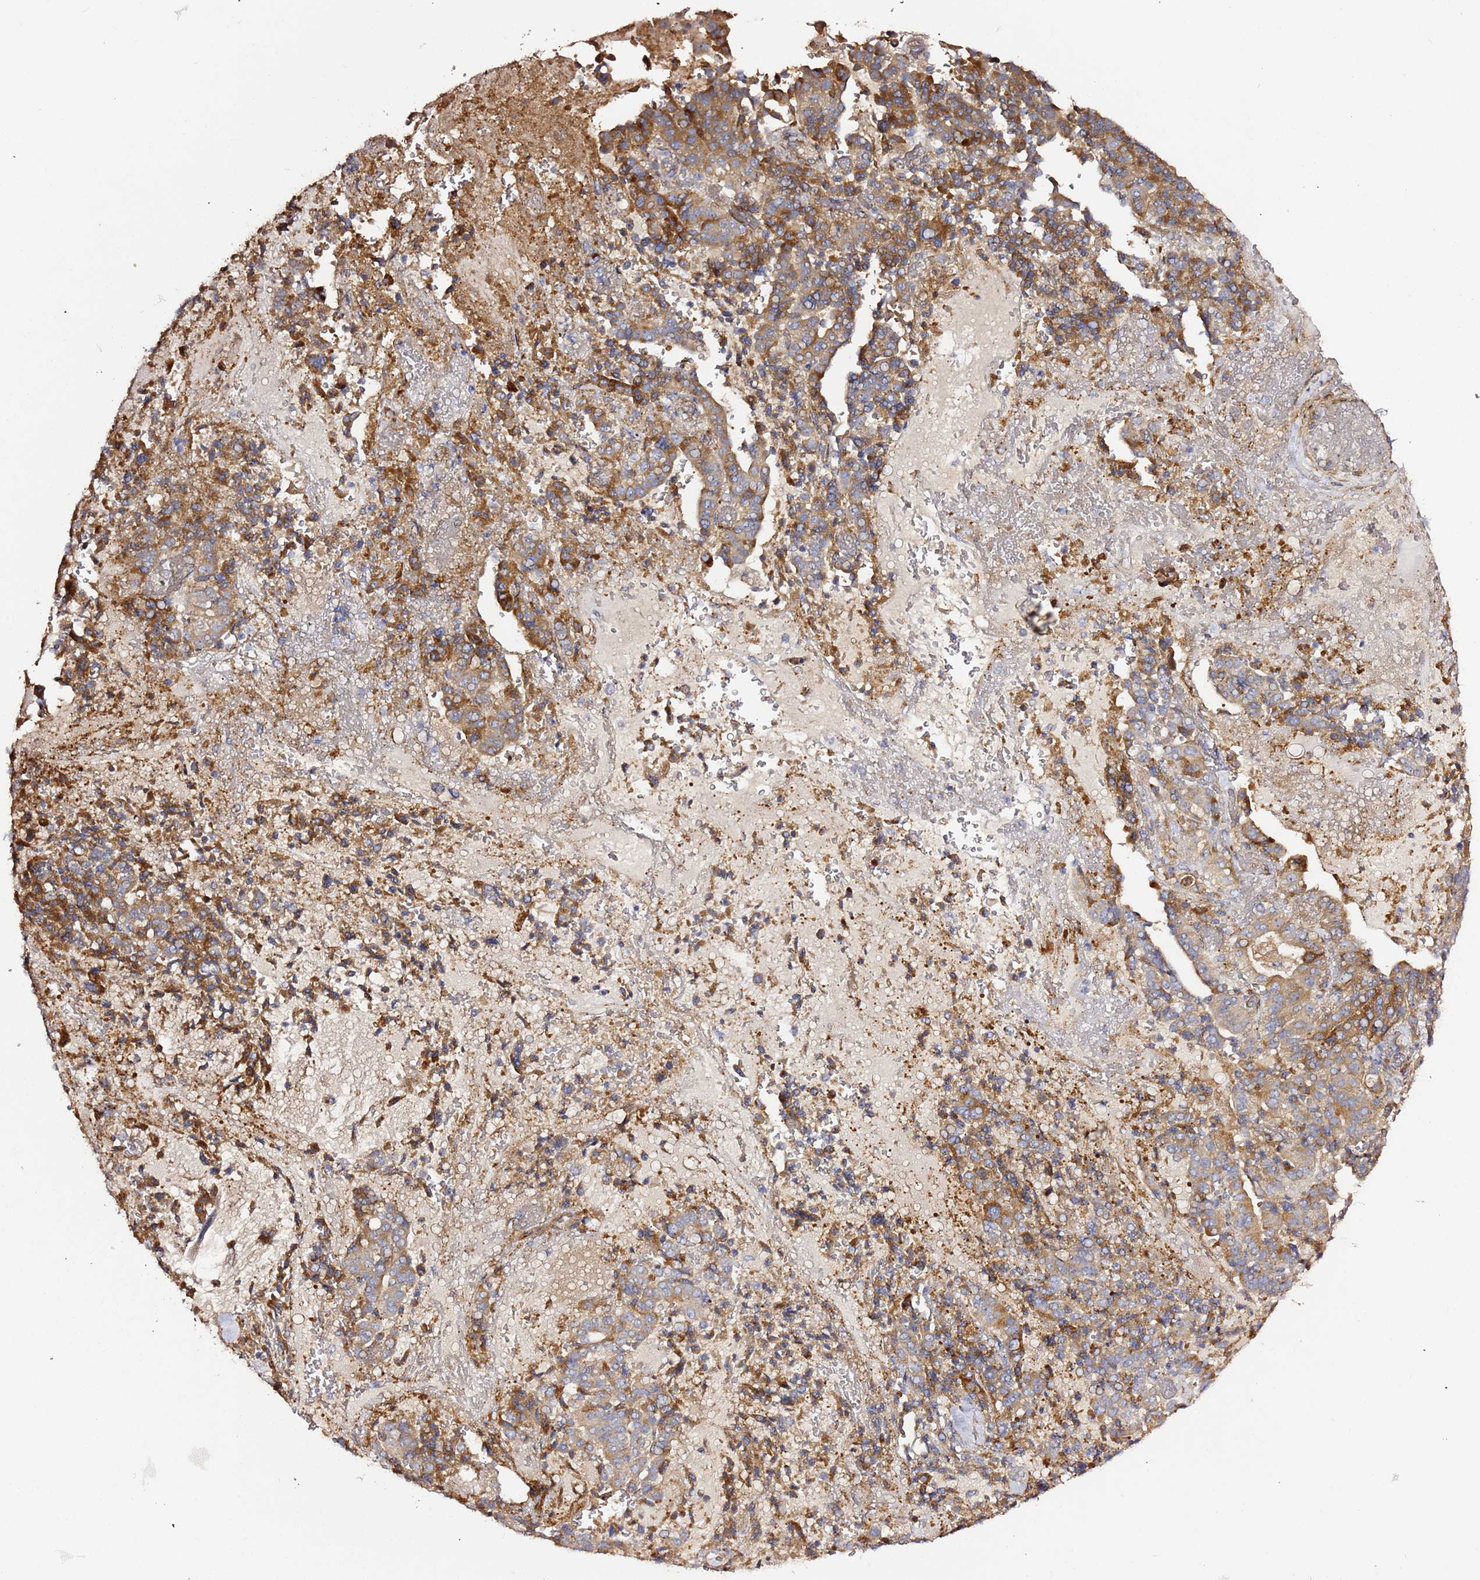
{"staining": {"intensity": "moderate", "quantity": "25%-75%", "location": "cytoplasmic/membranous"}, "tissue": "stomach cancer", "cell_type": "Tumor cells", "image_type": "cancer", "snomed": [{"axis": "morphology", "description": "Adenocarcinoma, NOS"}, {"axis": "topography", "description": "Stomach"}], "caption": "Adenocarcinoma (stomach) stained for a protein shows moderate cytoplasmic/membranous positivity in tumor cells.", "gene": "HSD17B7", "patient": {"sex": "male", "age": 48}}